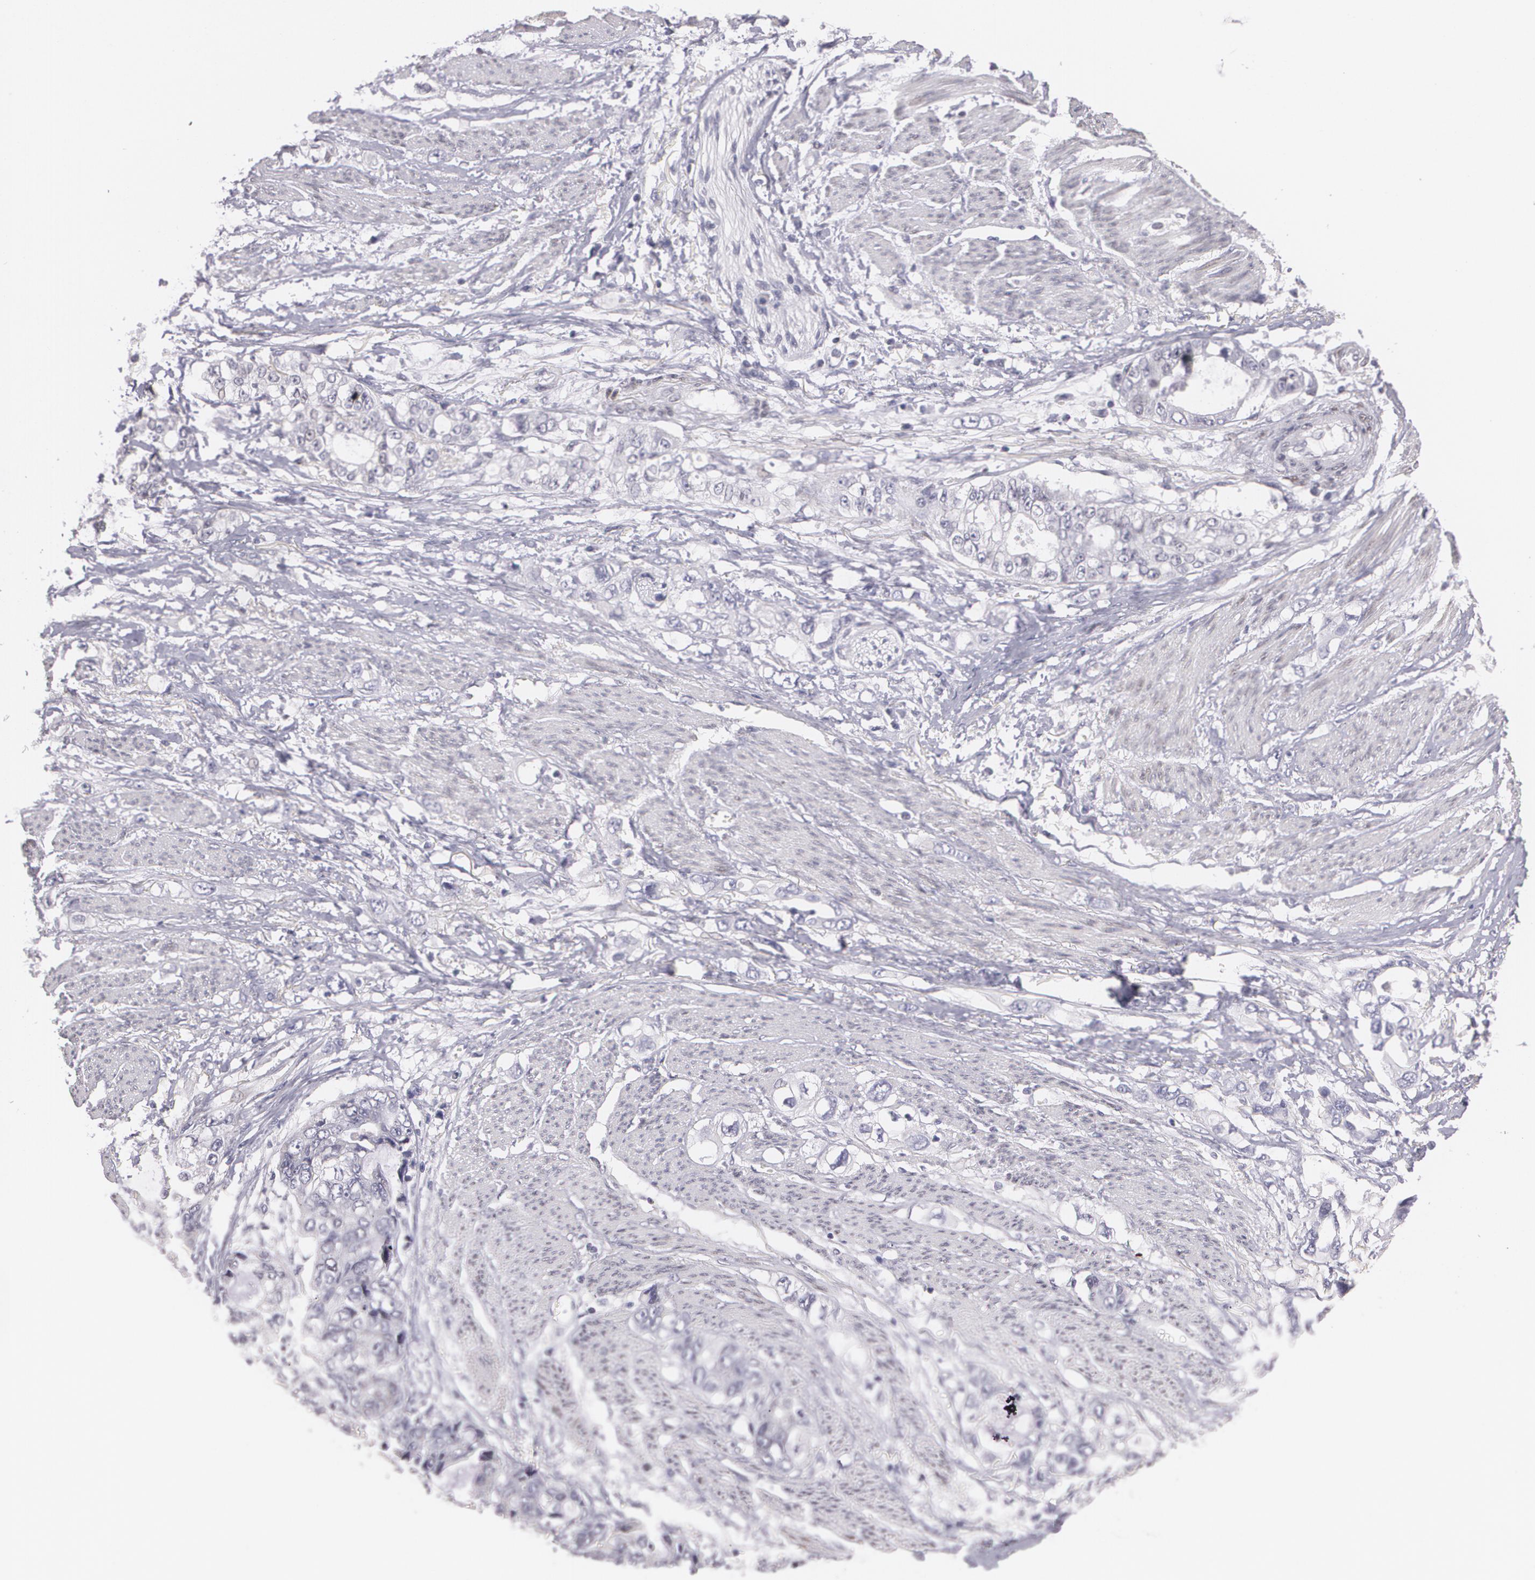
{"staining": {"intensity": "negative", "quantity": "none", "location": "none"}, "tissue": "stomach cancer", "cell_type": "Tumor cells", "image_type": "cancer", "snomed": [{"axis": "morphology", "description": "Adenocarcinoma, NOS"}, {"axis": "topography", "description": "Stomach, upper"}], "caption": "Immunohistochemical staining of human stomach adenocarcinoma displays no significant staining in tumor cells. The staining is performed using DAB brown chromogen with nuclei counter-stained in using hematoxylin.", "gene": "ZBTB16", "patient": {"sex": "female", "age": 52}}